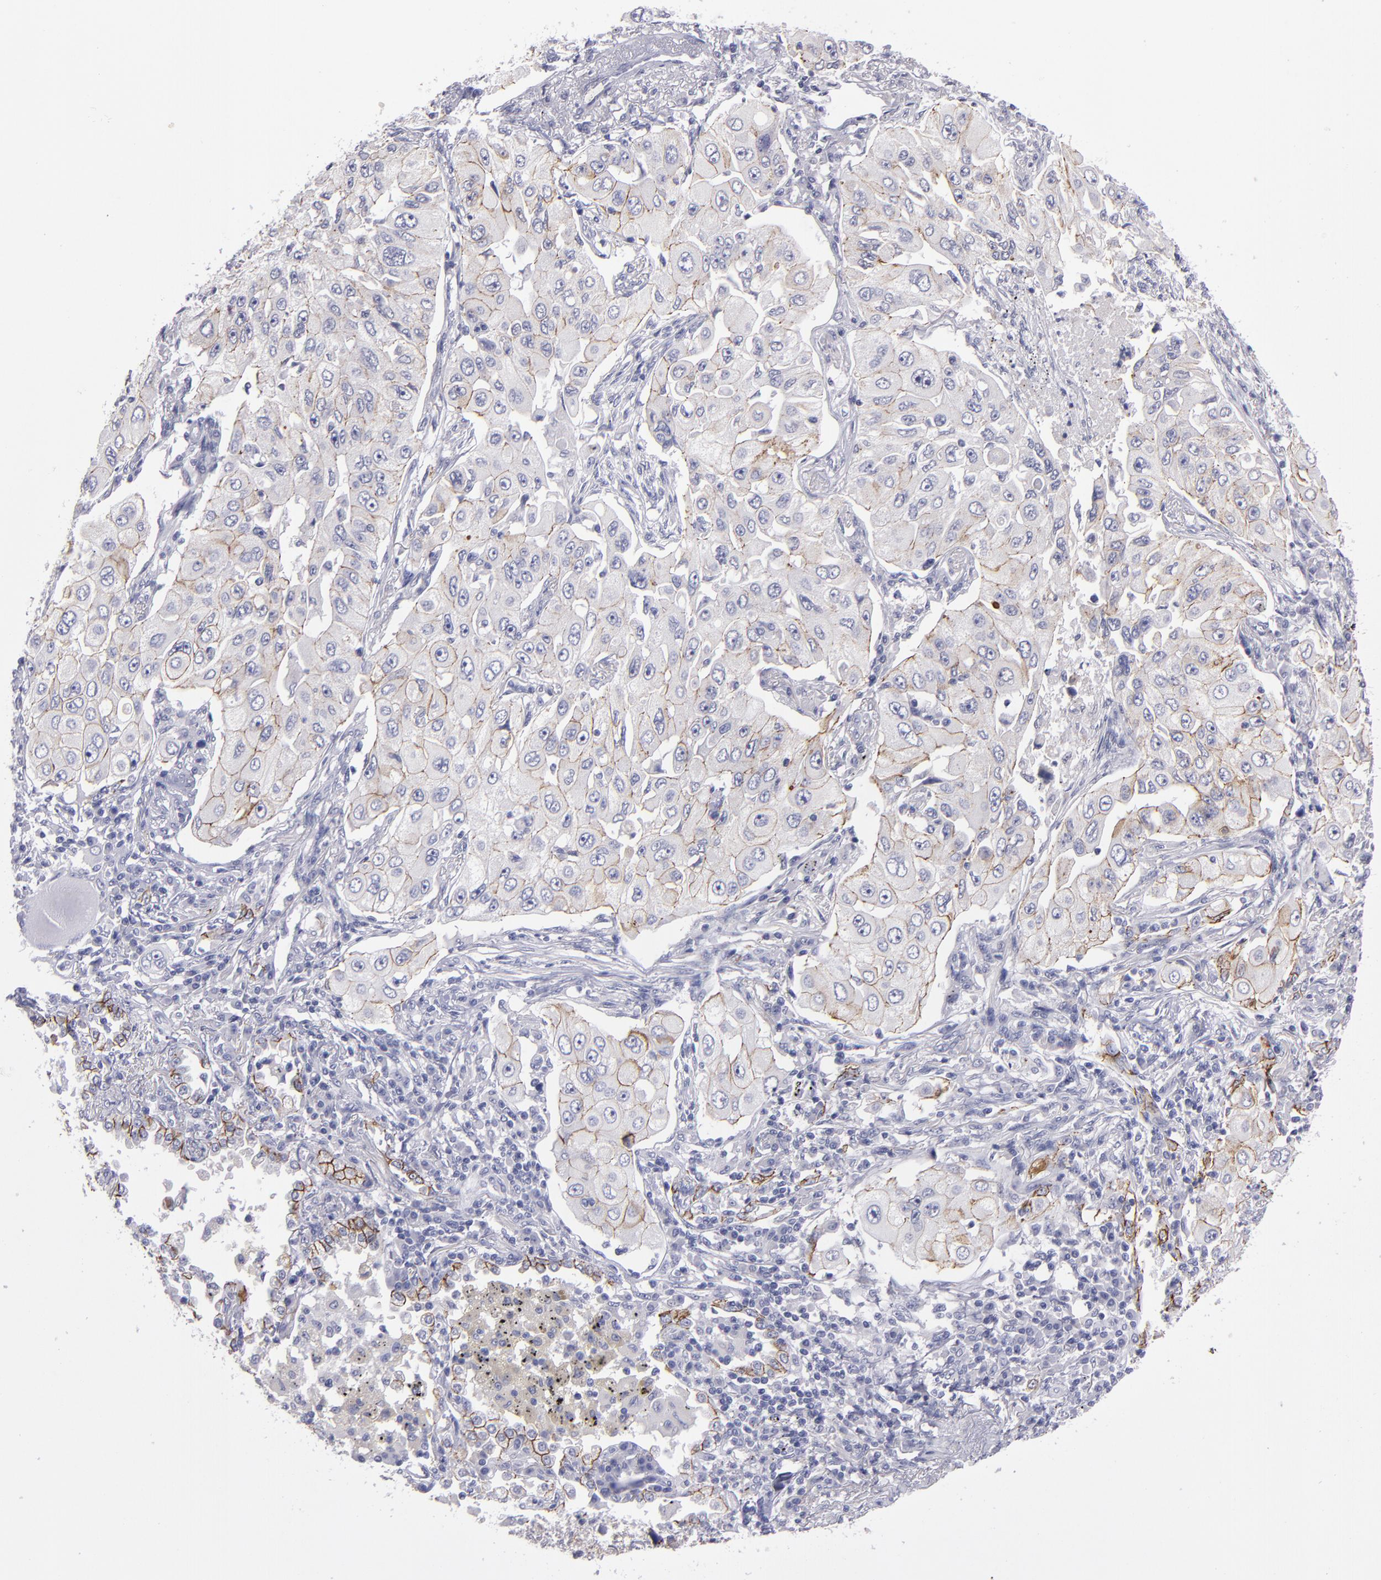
{"staining": {"intensity": "moderate", "quantity": ">75%", "location": "cytoplasmic/membranous"}, "tissue": "lung cancer", "cell_type": "Tumor cells", "image_type": "cancer", "snomed": [{"axis": "morphology", "description": "Adenocarcinoma, NOS"}, {"axis": "topography", "description": "Lung"}], "caption": "Protein analysis of lung adenocarcinoma tissue shows moderate cytoplasmic/membranous expression in about >75% of tumor cells.", "gene": "CDH3", "patient": {"sex": "male", "age": 84}}